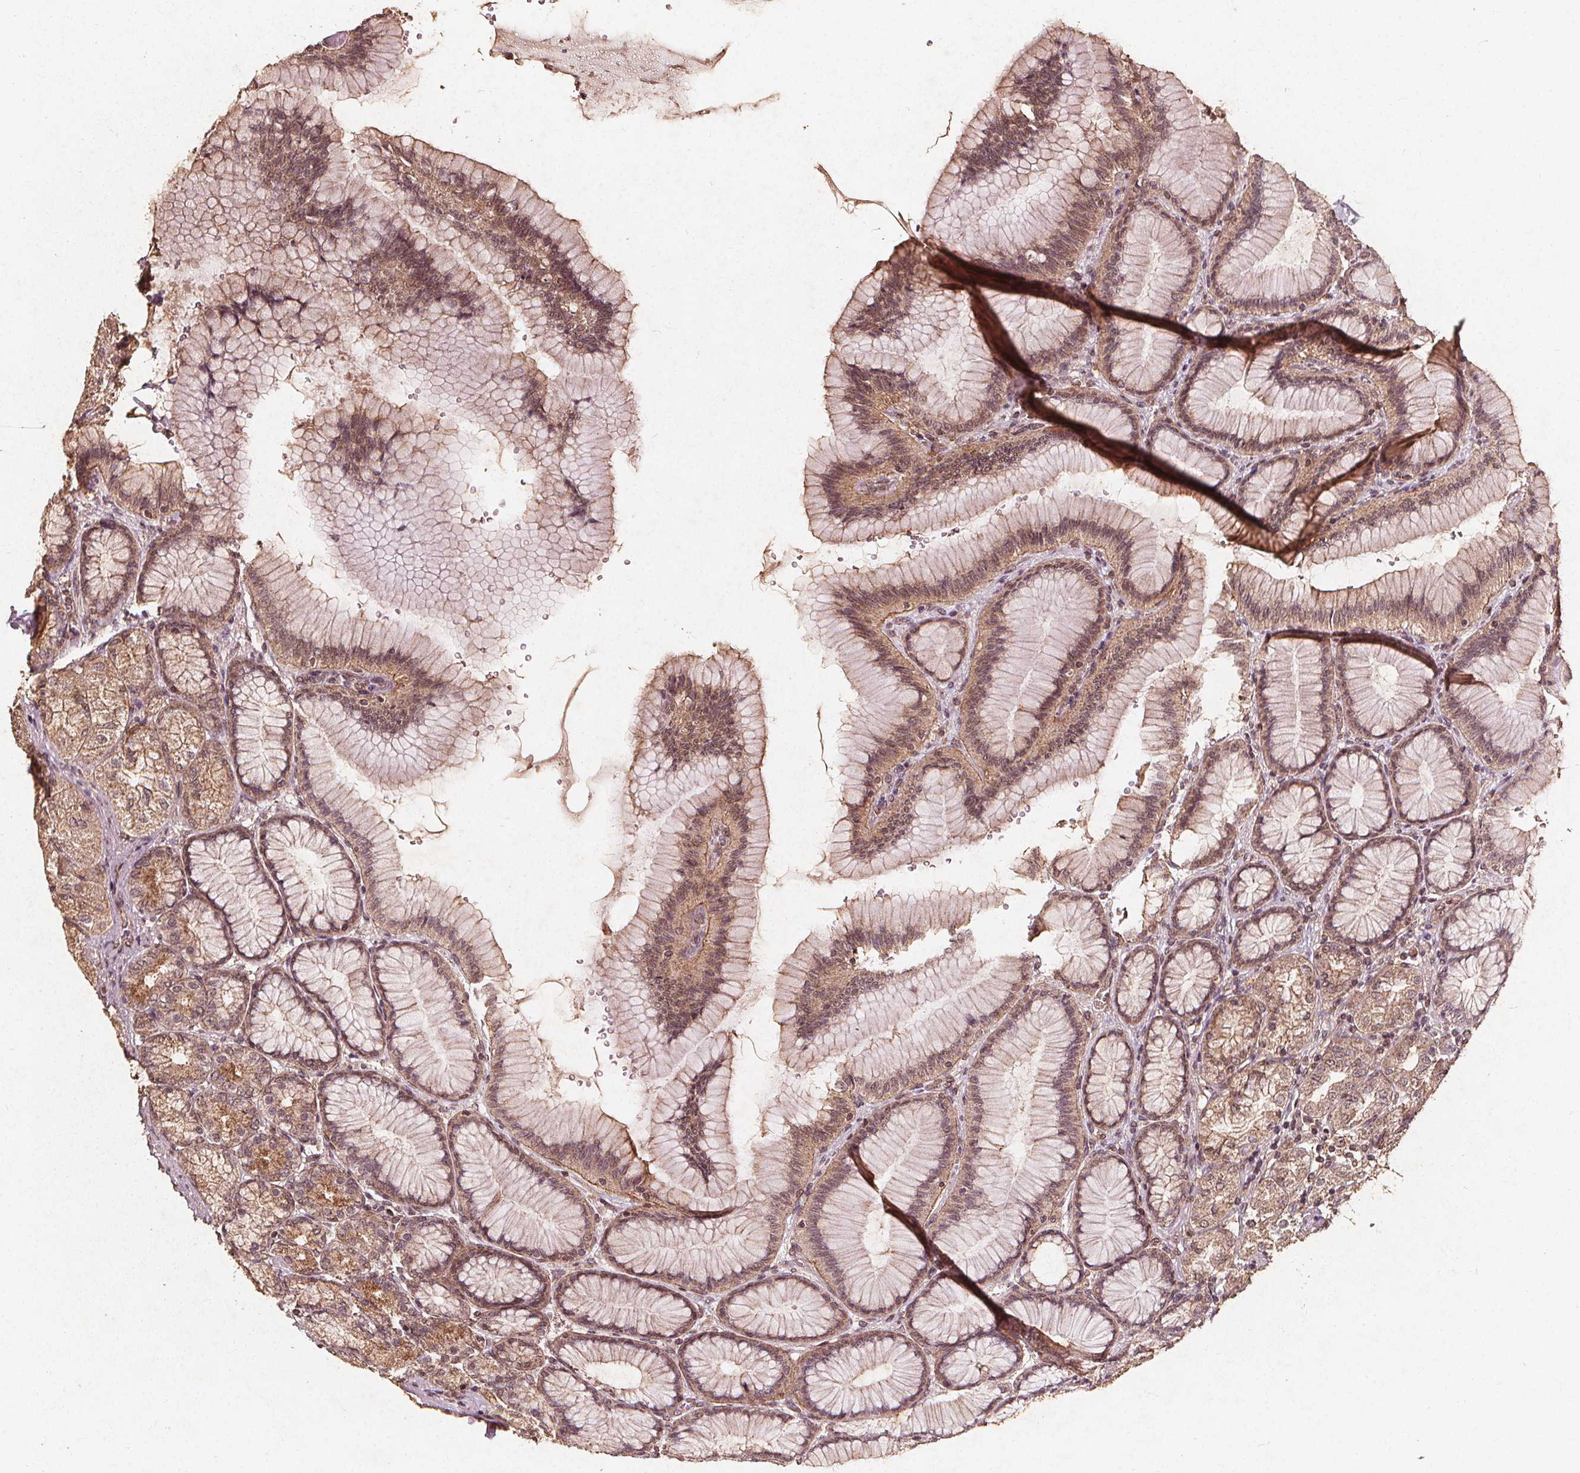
{"staining": {"intensity": "strong", "quantity": "25%-75%", "location": "cytoplasmic/membranous"}, "tissue": "stomach", "cell_type": "Glandular cells", "image_type": "normal", "snomed": [{"axis": "morphology", "description": "Normal tissue, NOS"}, {"axis": "morphology", "description": "Adenocarcinoma, NOS"}, {"axis": "morphology", "description": "Adenocarcinoma, High grade"}, {"axis": "topography", "description": "Stomach, upper"}, {"axis": "topography", "description": "Stomach"}], "caption": "Protein expression analysis of unremarkable stomach reveals strong cytoplasmic/membranous staining in approximately 25%-75% of glandular cells.", "gene": "ABCA1", "patient": {"sex": "female", "age": 65}}